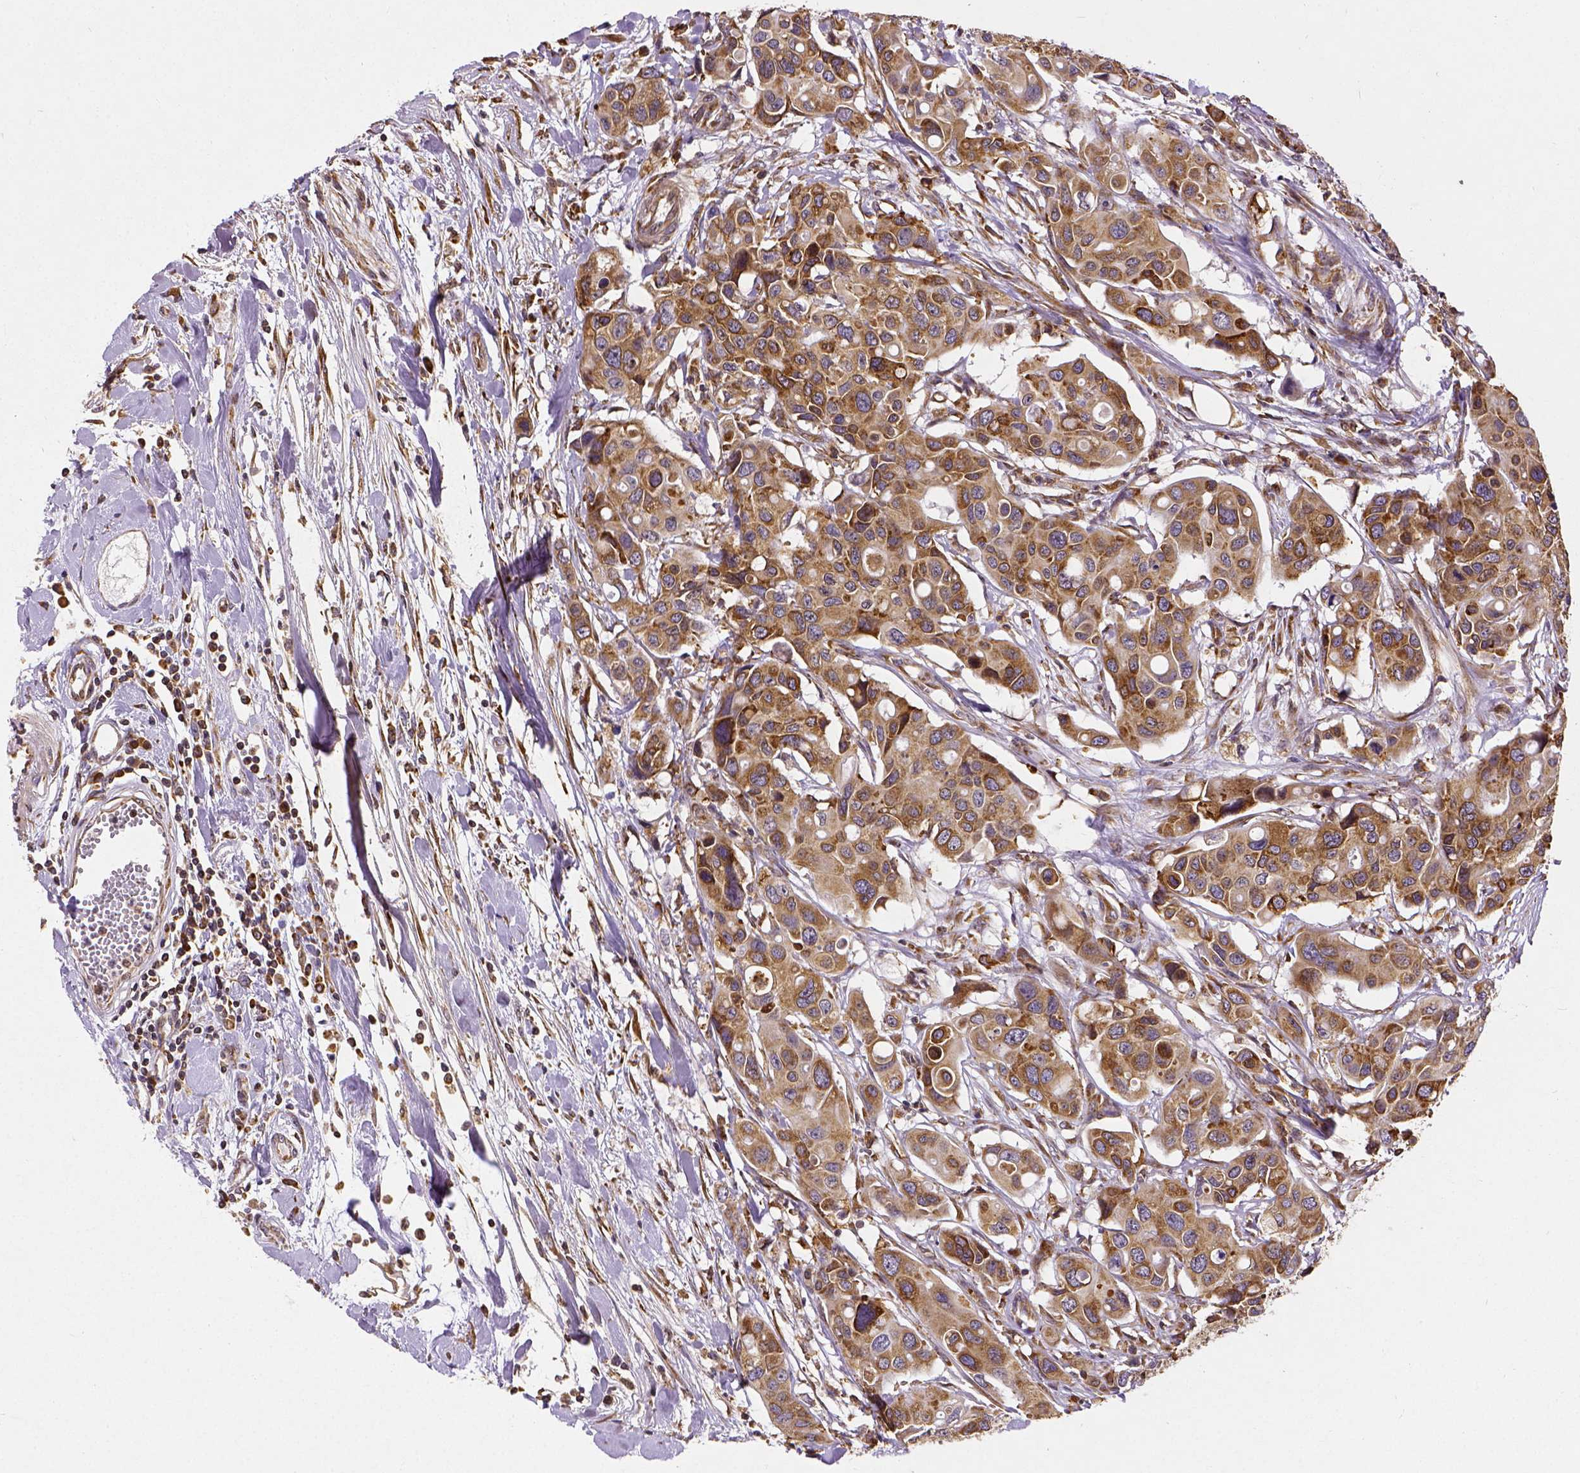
{"staining": {"intensity": "moderate", "quantity": ">75%", "location": "cytoplasmic/membranous"}, "tissue": "colorectal cancer", "cell_type": "Tumor cells", "image_type": "cancer", "snomed": [{"axis": "morphology", "description": "Adenocarcinoma, NOS"}, {"axis": "topography", "description": "Colon"}], "caption": "This is an image of immunohistochemistry staining of colorectal adenocarcinoma, which shows moderate staining in the cytoplasmic/membranous of tumor cells.", "gene": "MTDH", "patient": {"sex": "male", "age": 77}}